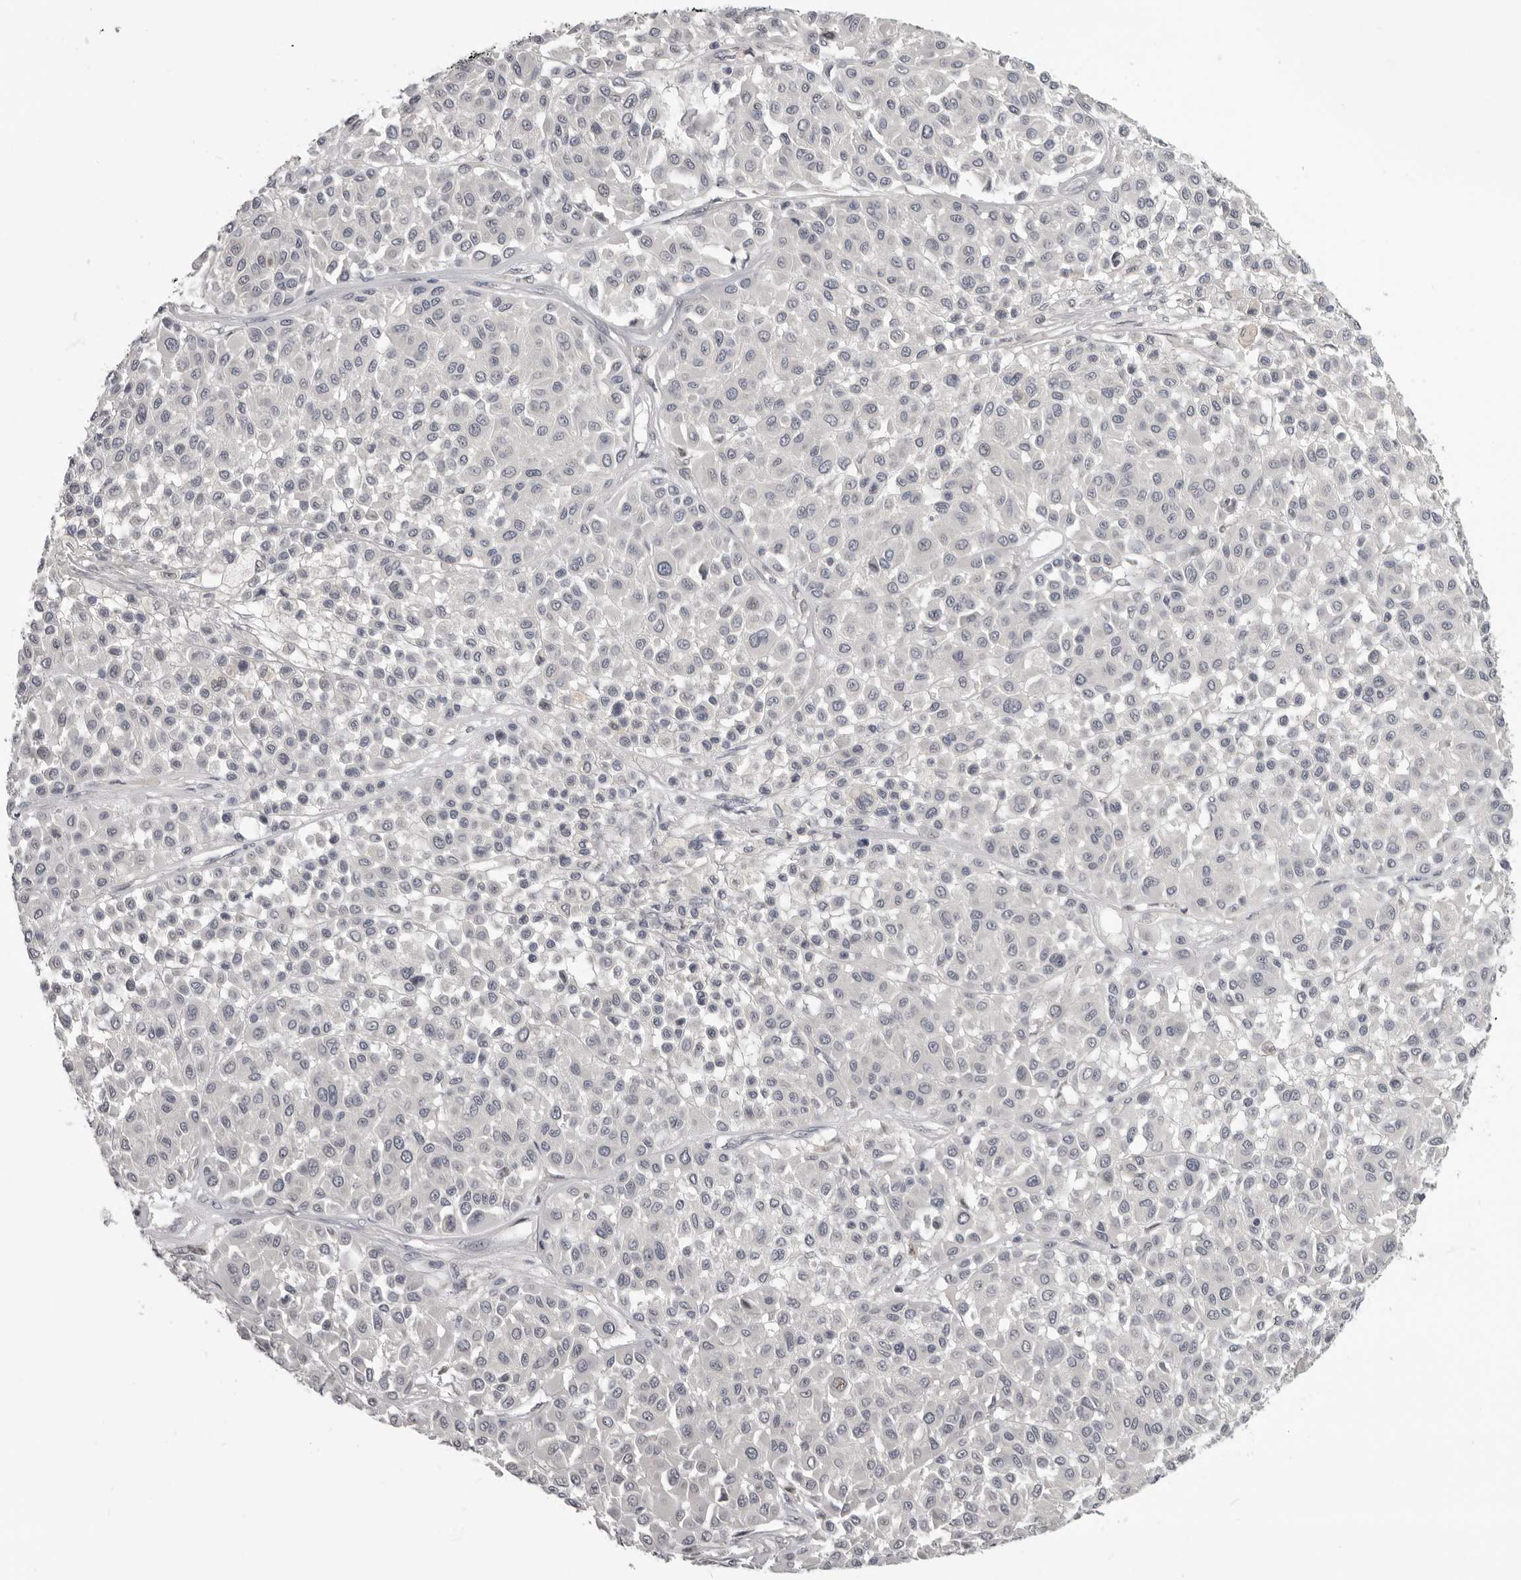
{"staining": {"intensity": "negative", "quantity": "none", "location": "none"}, "tissue": "melanoma", "cell_type": "Tumor cells", "image_type": "cancer", "snomed": [{"axis": "morphology", "description": "Malignant melanoma, Metastatic site"}, {"axis": "topography", "description": "Soft tissue"}], "caption": "DAB (3,3'-diaminobenzidine) immunohistochemical staining of human malignant melanoma (metastatic site) shows no significant positivity in tumor cells.", "gene": "MRTO4", "patient": {"sex": "male", "age": 41}}